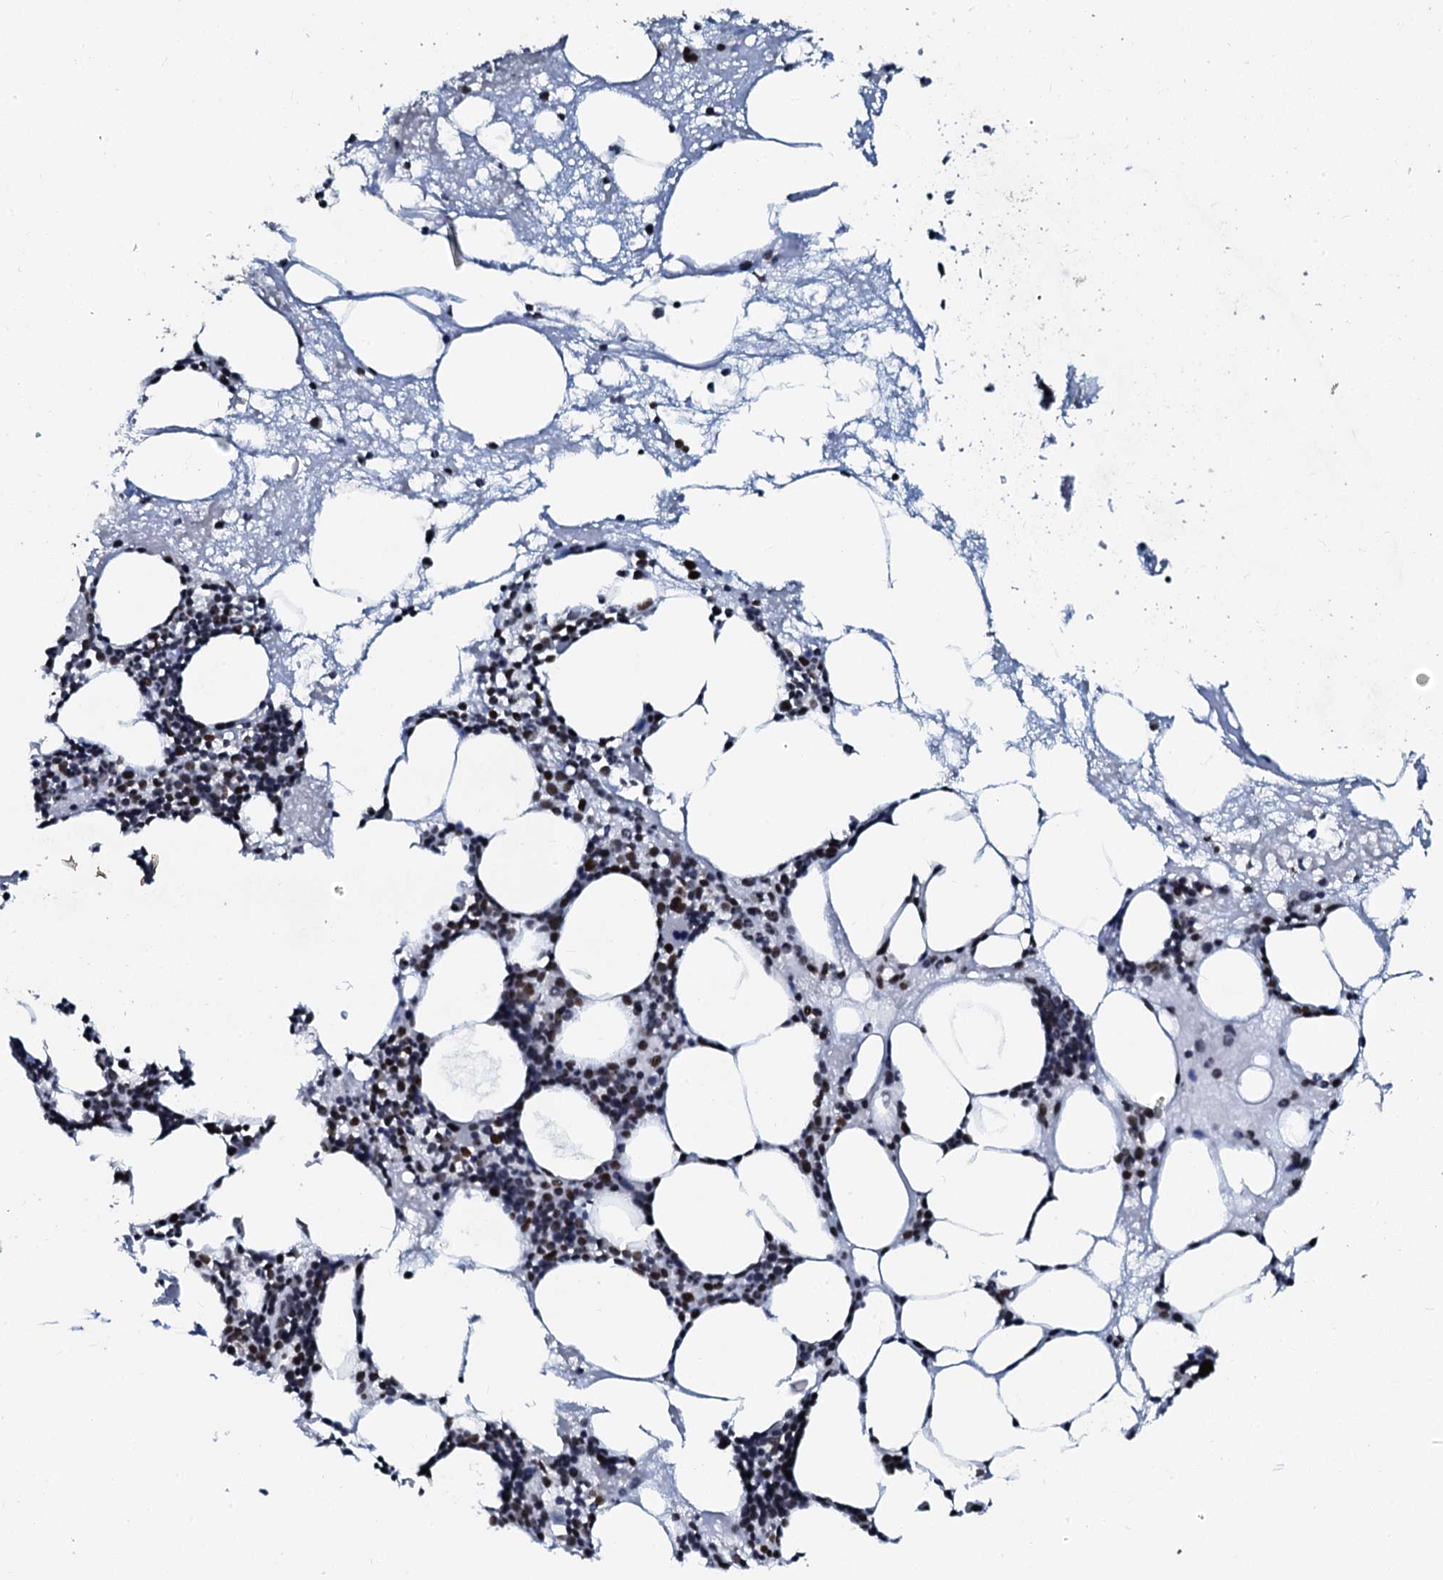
{"staining": {"intensity": "moderate", "quantity": "25%-75%", "location": "nuclear"}, "tissue": "bone marrow", "cell_type": "Hematopoietic cells", "image_type": "normal", "snomed": [{"axis": "morphology", "description": "Normal tissue, NOS"}, {"axis": "topography", "description": "Bone marrow"}], "caption": "IHC staining of normal bone marrow, which reveals medium levels of moderate nuclear expression in approximately 25%-75% of hematopoietic cells indicating moderate nuclear protein positivity. The staining was performed using DAB (3,3'-diaminobenzidine) (brown) for protein detection and nuclei were counterstained in hematoxylin (blue).", "gene": "SLTM", "patient": {"sex": "male", "age": 80}}